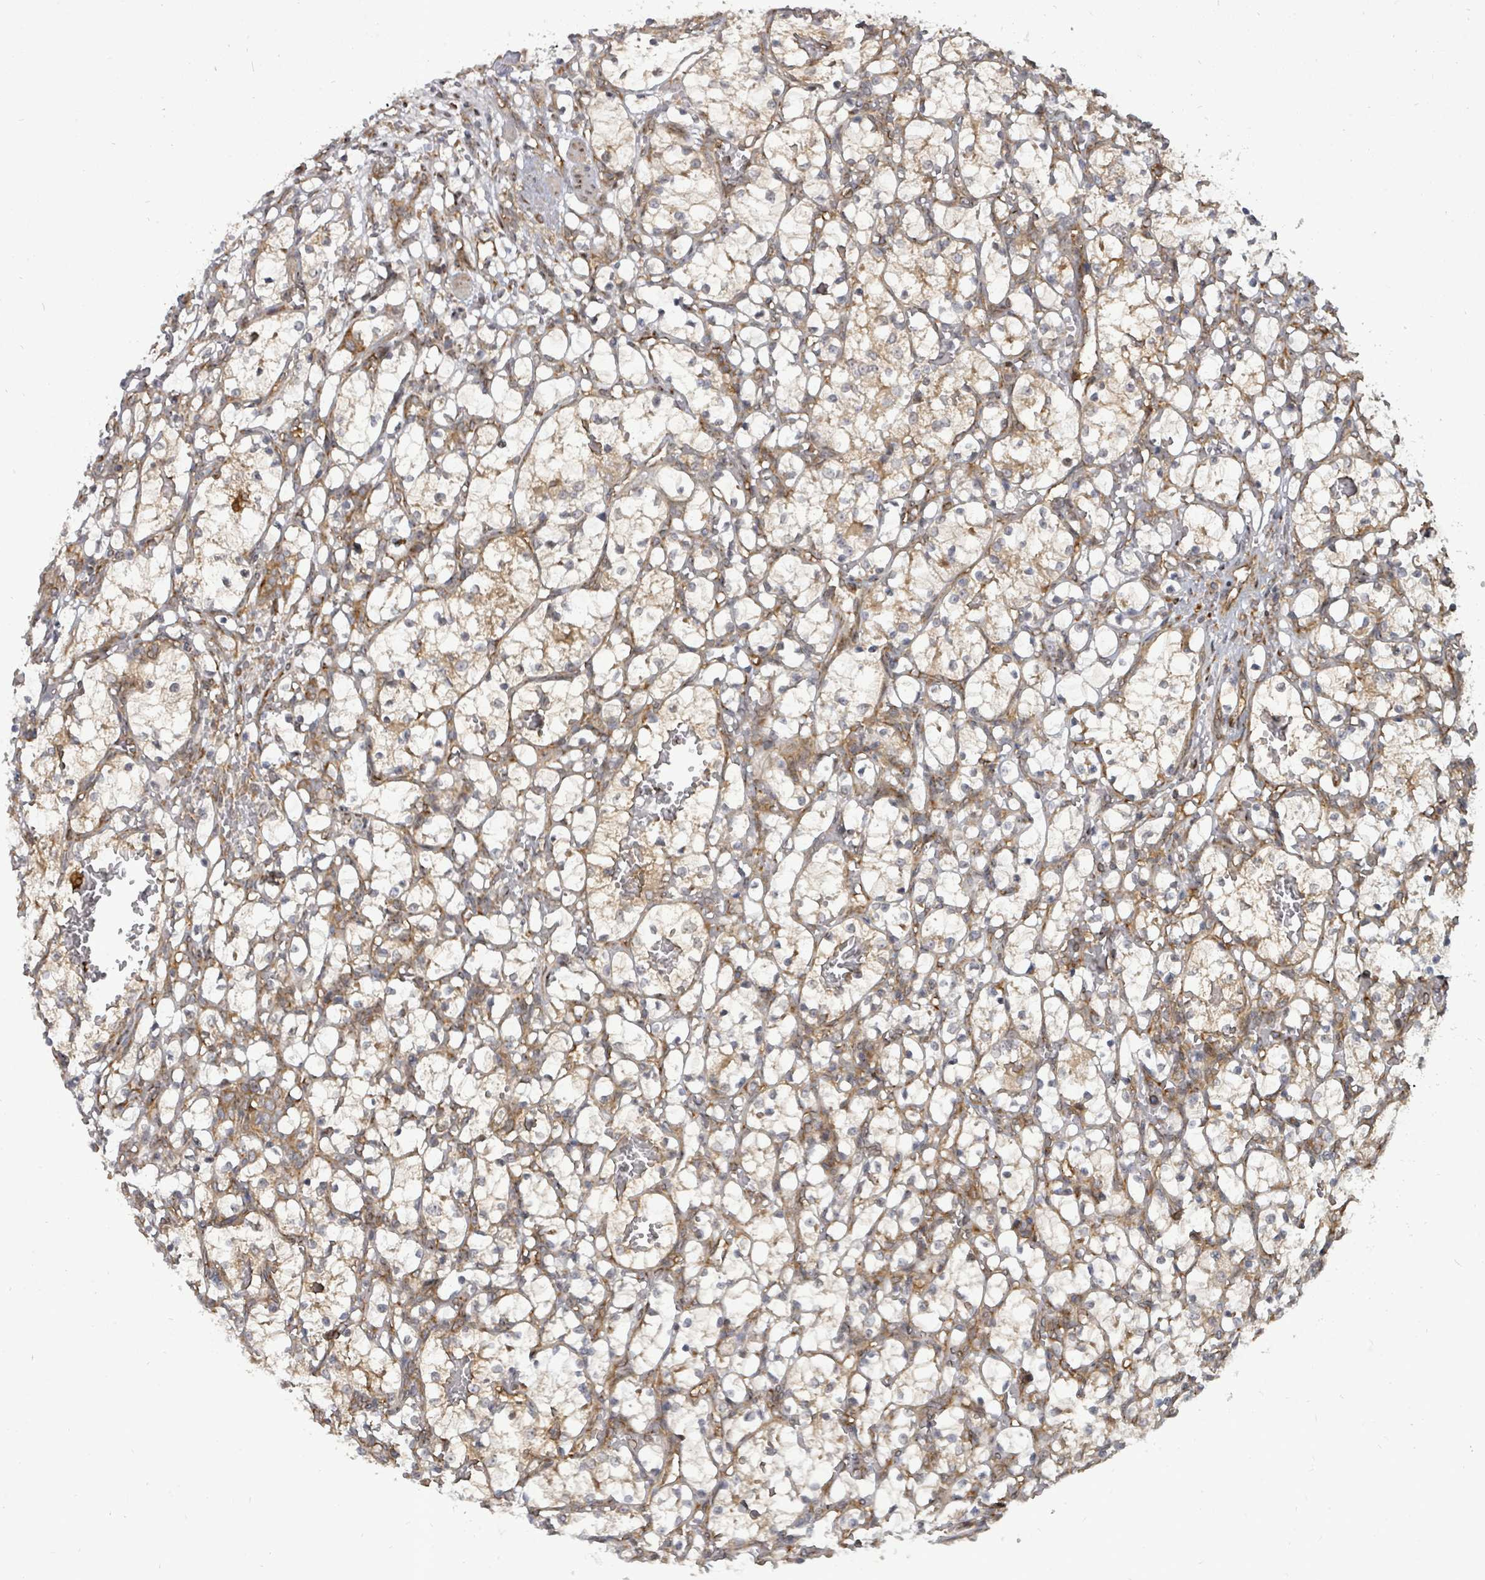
{"staining": {"intensity": "weak", "quantity": "25%-75%", "location": "cytoplasmic/membranous"}, "tissue": "renal cancer", "cell_type": "Tumor cells", "image_type": "cancer", "snomed": [{"axis": "morphology", "description": "Adenocarcinoma, NOS"}, {"axis": "topography", "description": "Kidney"}], "caption": "A brown stain shows weak cytoplasmic/membranous staining of a protein in human adenocarcinoma (renal) tumor cells.", "gene": "EIF3C", "patient": {"sex": "female", "age": 69}}